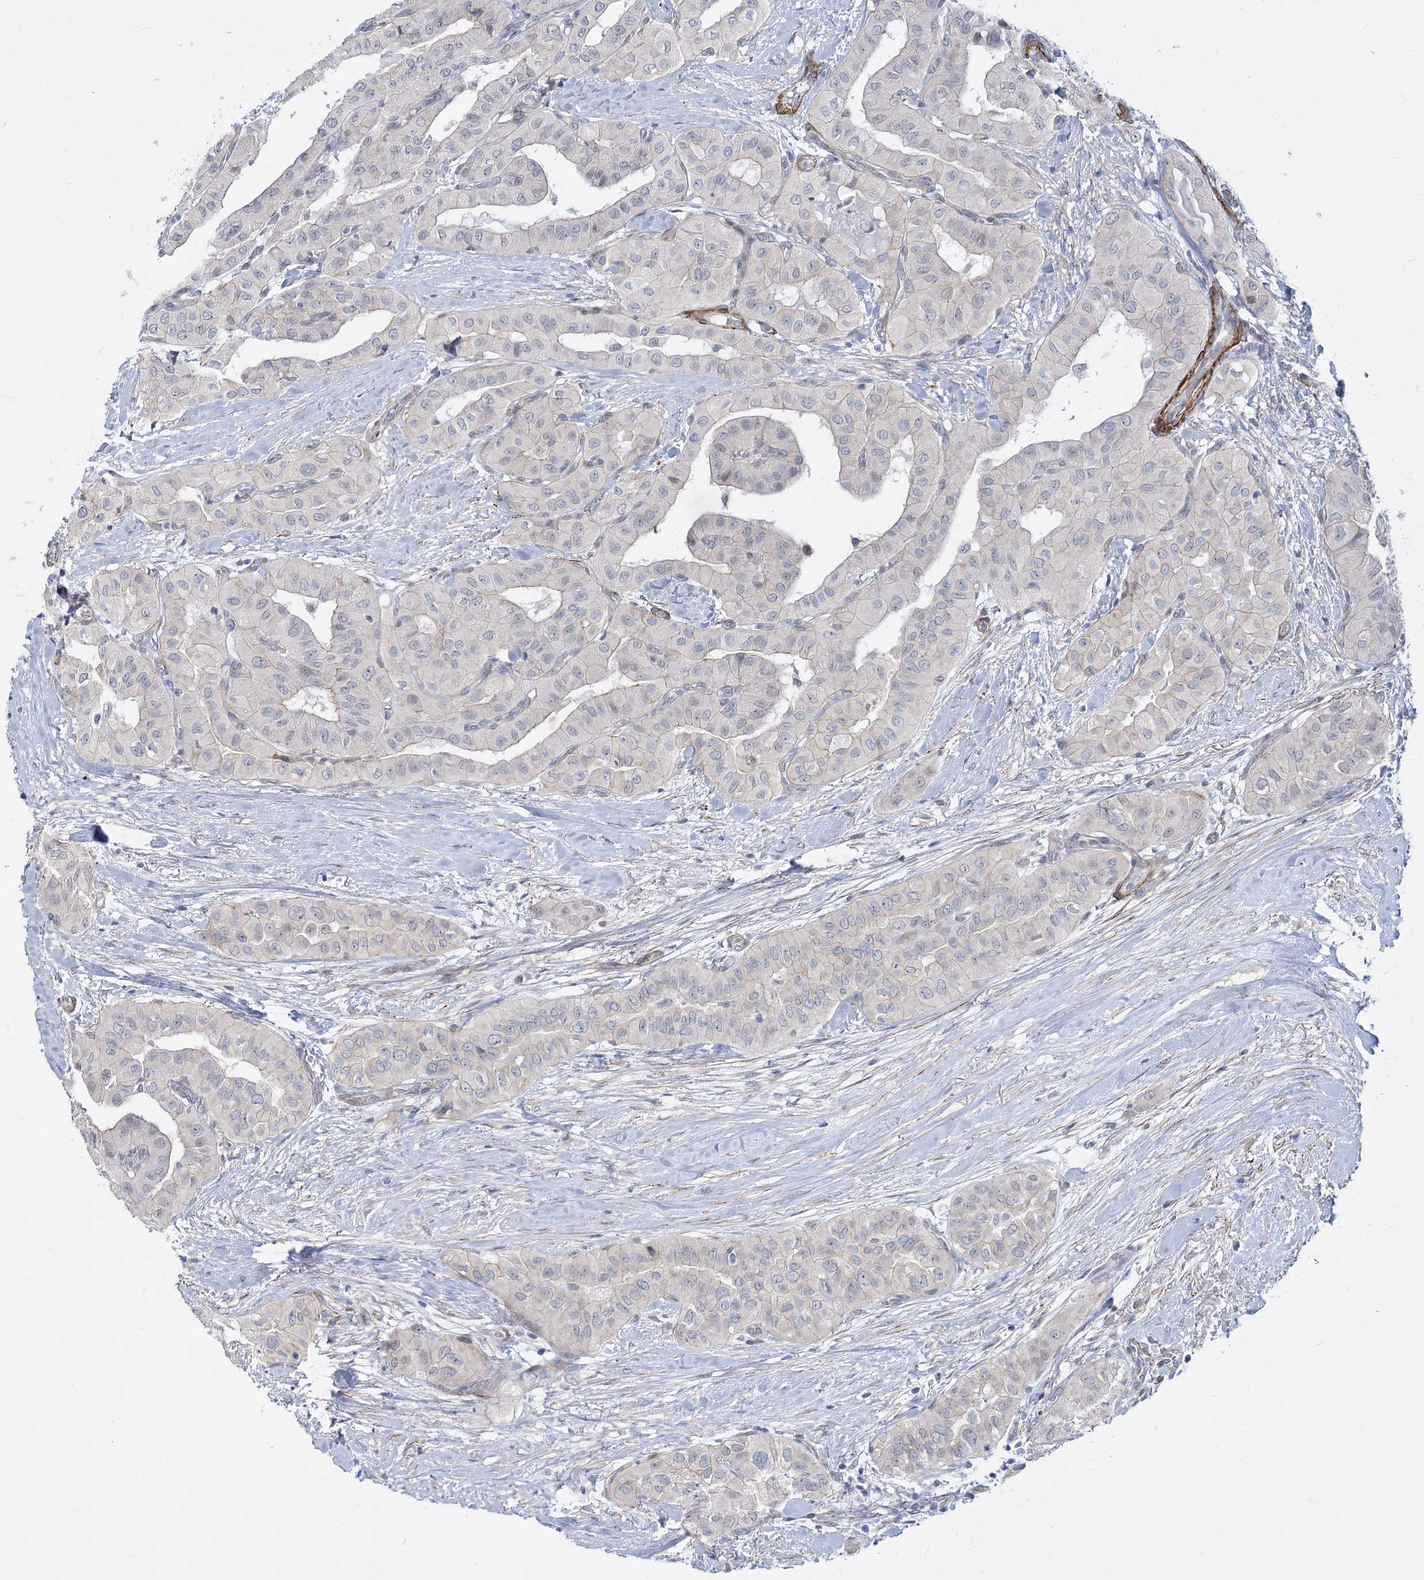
{"staining": {"intensity": "negative", "quantity": "none", "location": "none"}, "tissue": "thyroid cancer", "cell_type": "Tumor cells", "image_type": "cancer", "snomed": [{"axis": "morphology", "description": "Papillary adenocarcinoma, NOS"}, {"axis": "topography", "description": "Thyroid gland"}], "caption": "Immunohistochemical staining of thyroid cancer (papillary adenocarcinoma) demonstrates no significant expression in tumor cells. (DAB (3,3'-diaminobenzidine) immunohistochemistry with hematoxylin counter stain).", "gene": "ARSI", "patient": {"sex": "female", "age": 59}}